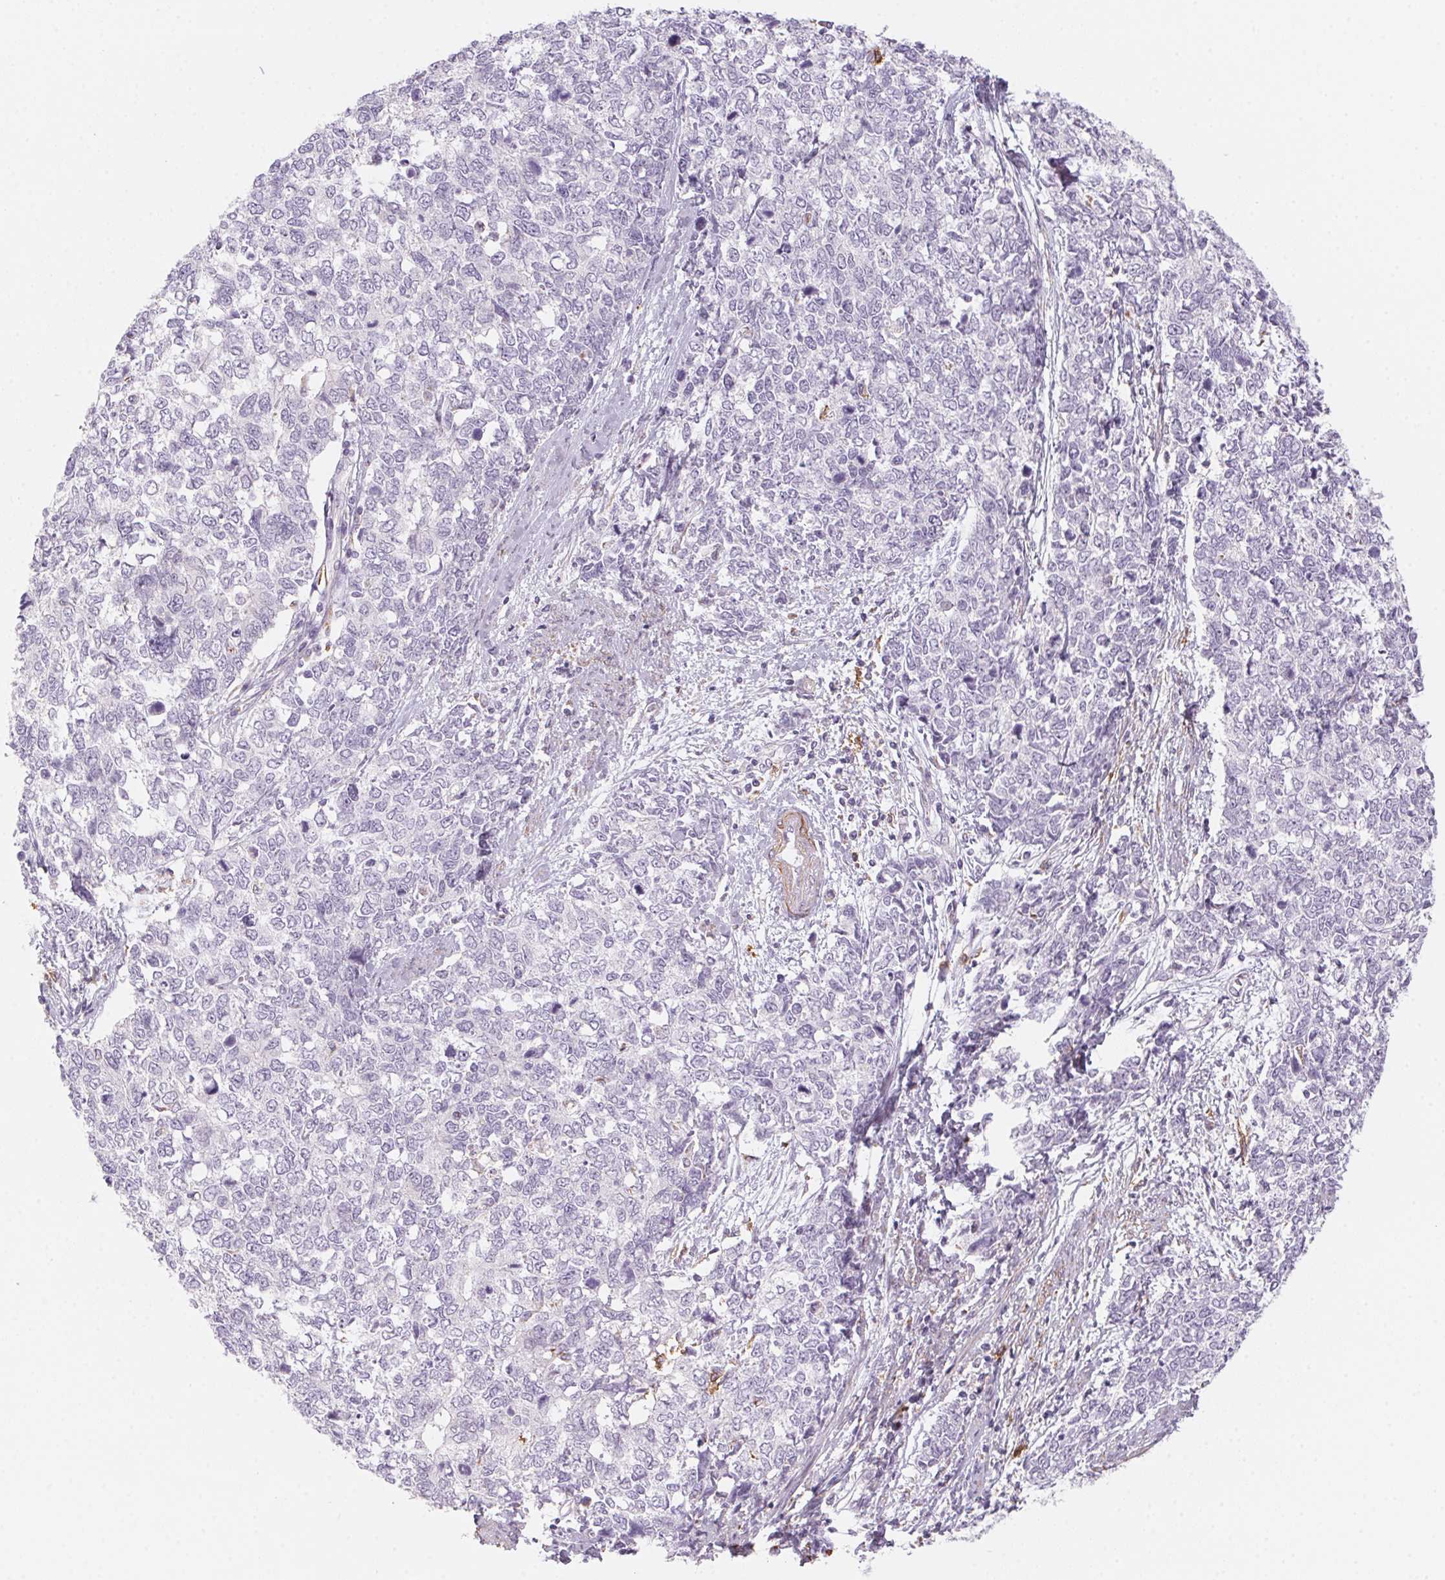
{"staining": {"intensity": "negative", "quantity": "none", "location": "none"}, "tissue": "cervical cancer", "cell_type": "Tumor cells", "image_type": "cancer", "snomed": [{"axis": "morphology", "description": "Adenocarcinoma, NOS"}, {"axis": "topography", "description": "Cervix"}], "caption": "The micrograph displays no staining of tumor cells in cervical adenocarcinoma.", "gene": "PRPH", "patient": {"sex": "female", "age": 63}}